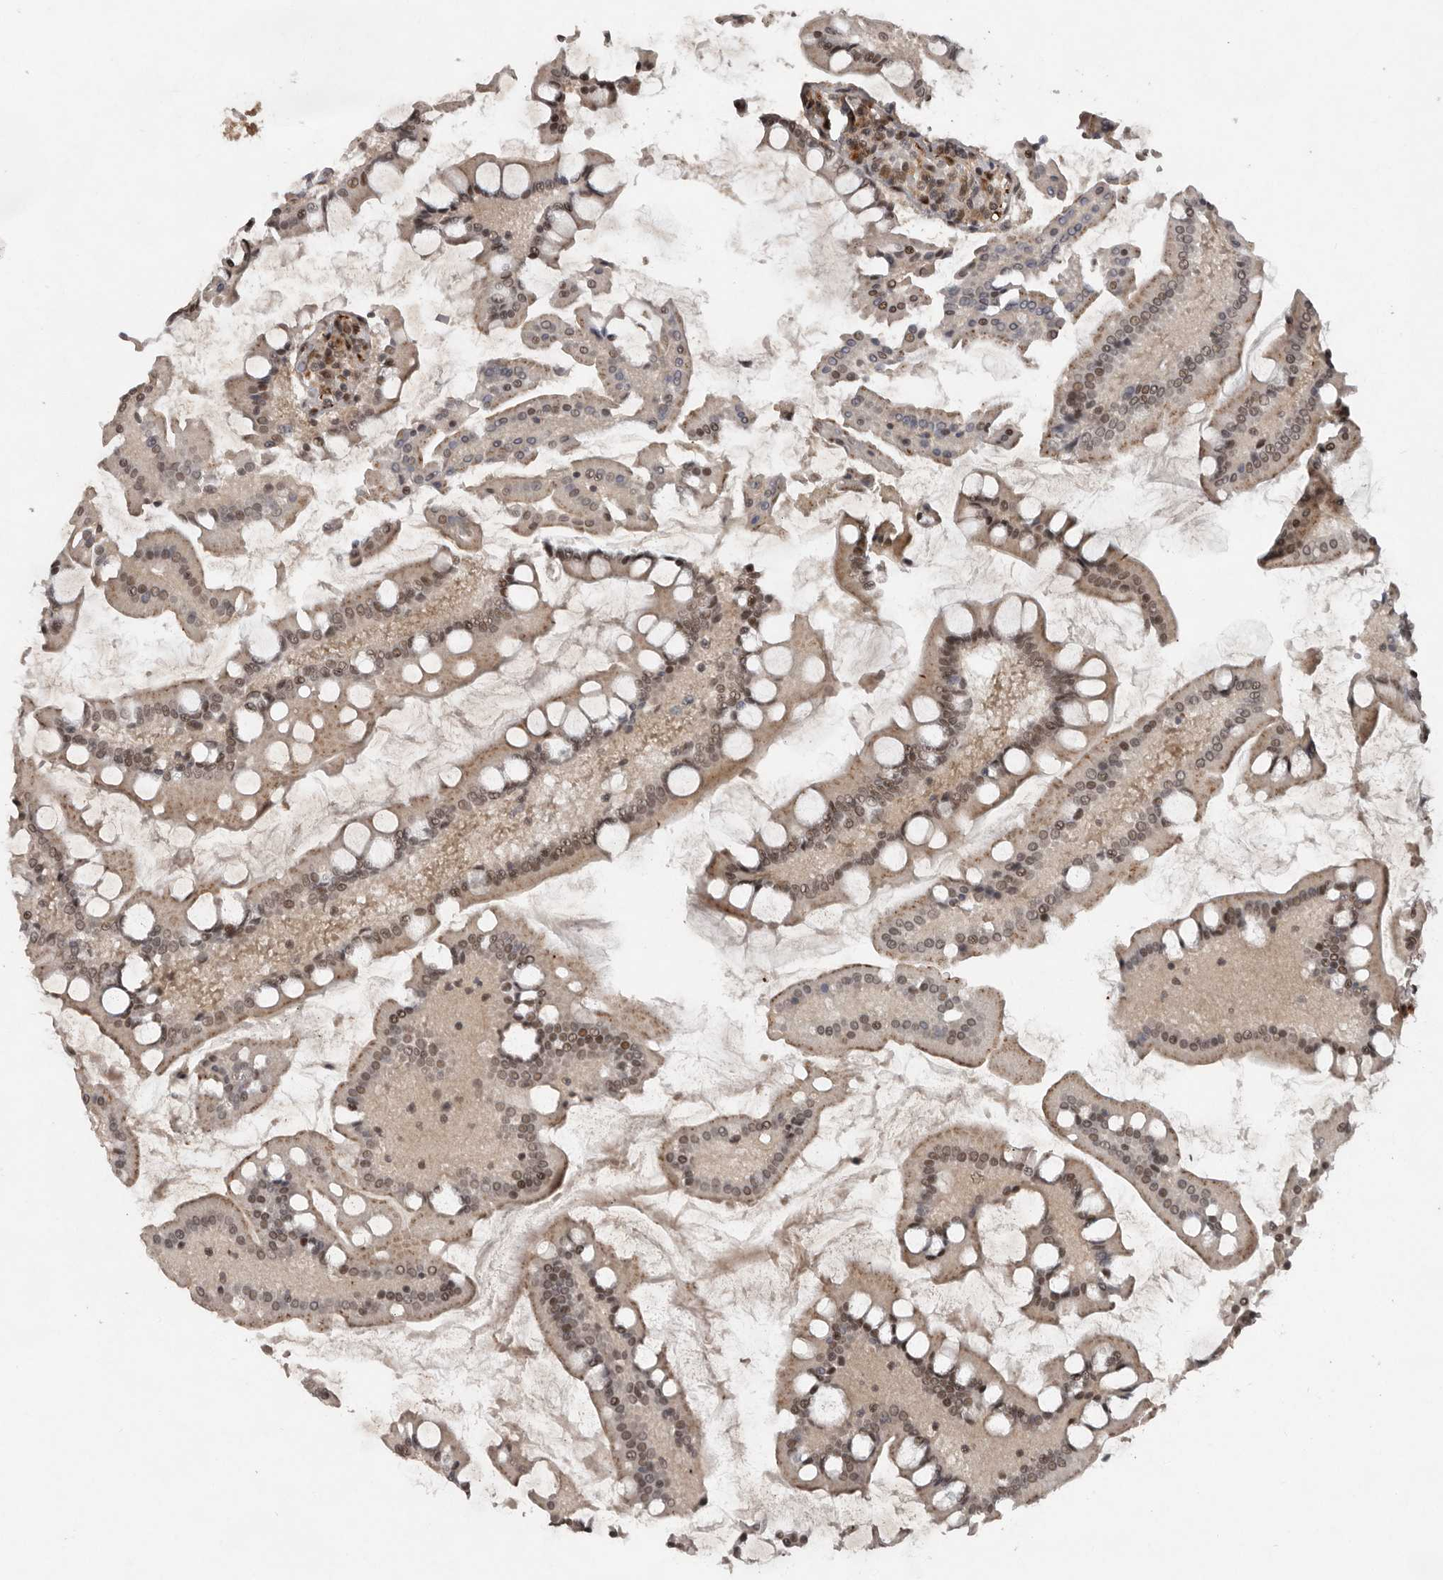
{"staining": {"intensity": "weak", "quantity": ">75%", "location": "cytoplasmic/membranous"}, "tissue": "small intestine", "cell_type": "Glandular cells", "image_type": "normal", "snomed": [{"axis": "morphology", "description": "Normal tissue, NOS"}, {"axis": "topography", "description": "Small intestine"}], "caption": "Immunohistochemical staining of benign human small intestine reveals weak cytoplasmic/membranous protein staining in about >75% of glandular cells. Using DAB (brown) and hematoxylin (blue) stains, captured at high magnification using brightfield microscopy.", "gene": "CDC27", "patient": {"sex": "male", "age": 41}}